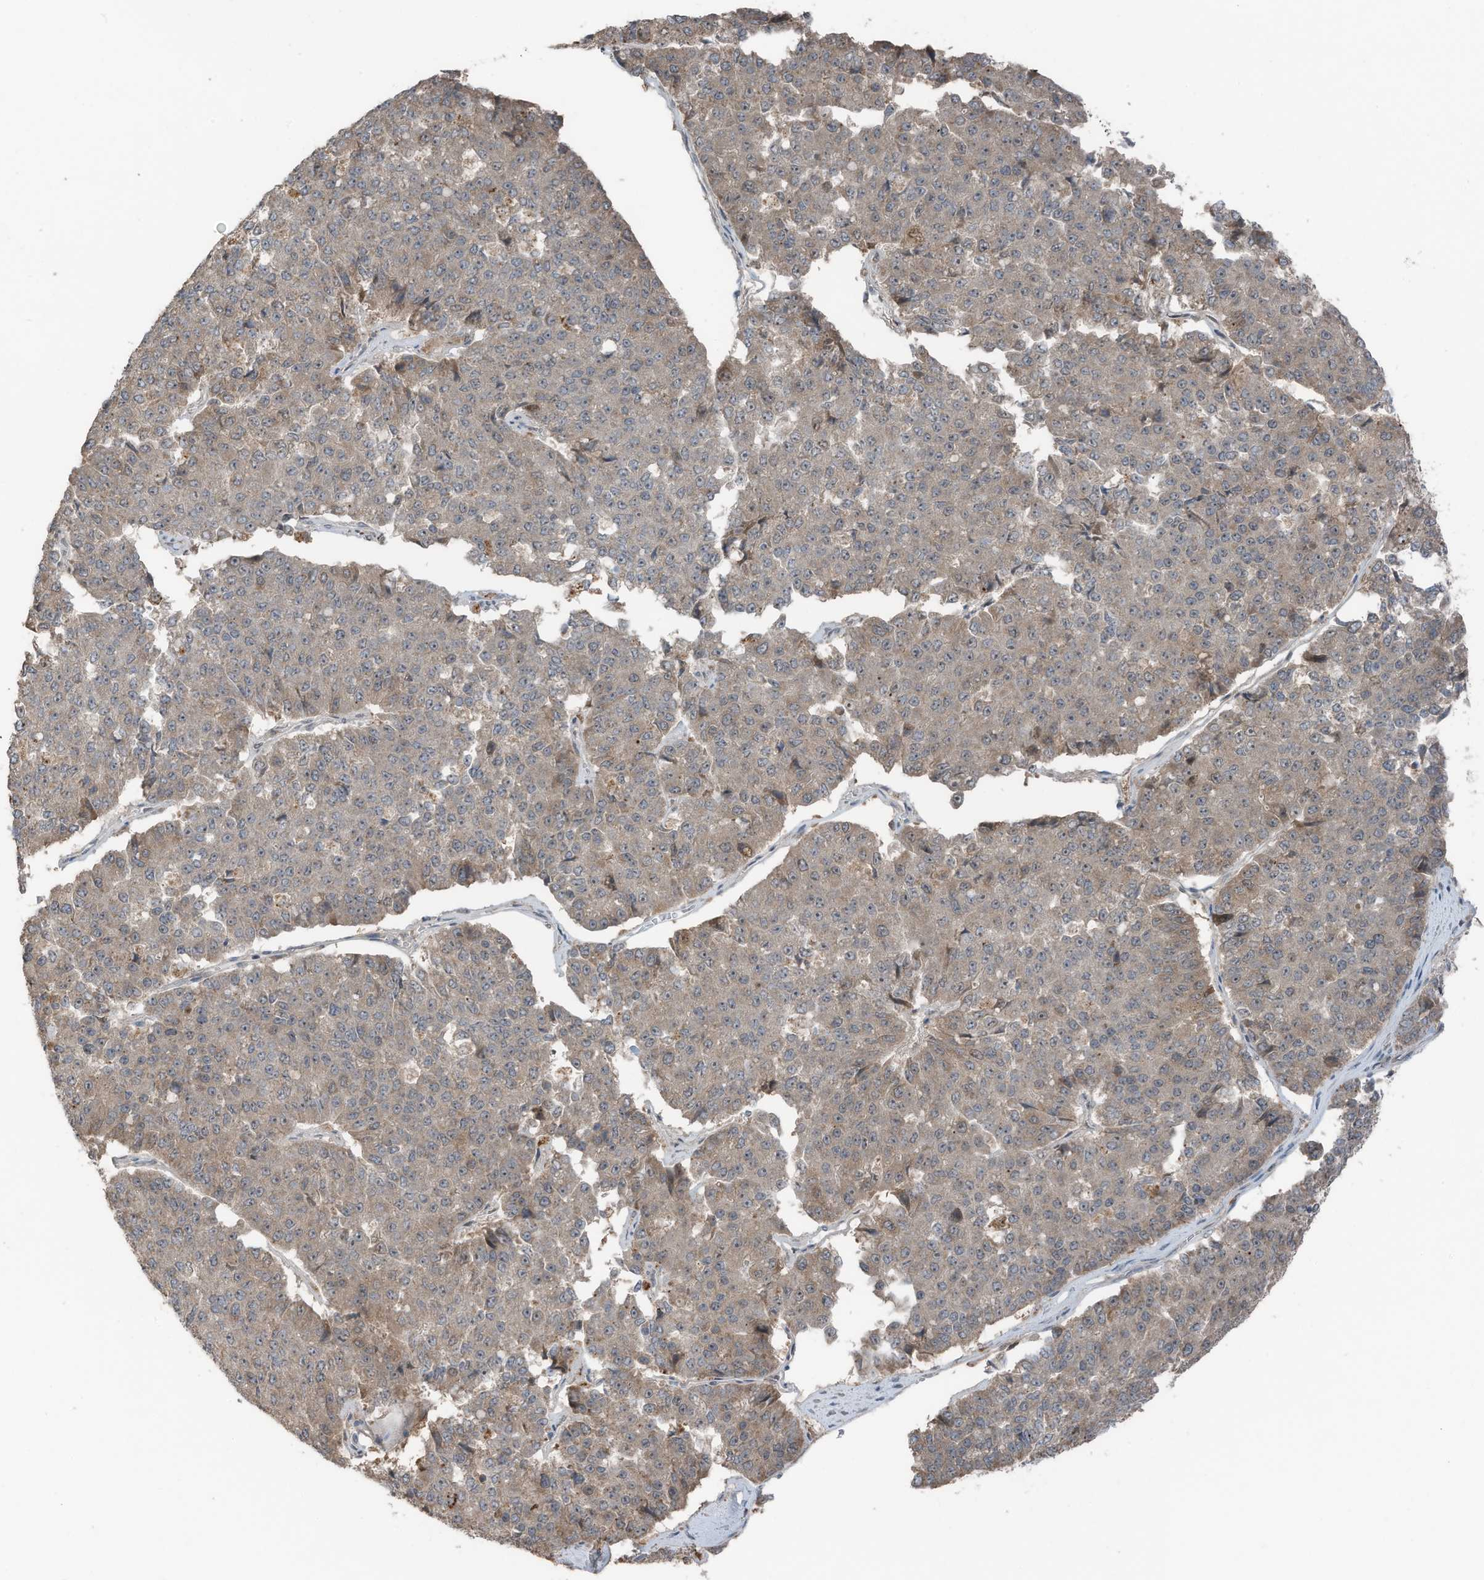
{"staining": {"intensity": "weak", "quantity": ">75%", "location": "cytoplasmic/membranous"}, "tissue": "pancreatic cancer", "cell_type": "Tumor cells", "image_type": "cancer", "snomed": [{"axis": "morphology", "description": "Adenocarcinoma, NOS"}, {"axis": "topography", "description": "Pancreas"}], "caption": "Human adenocarcinoma (pancreatic) stained with a brown dye shows weak cytoplasmic/membranous positive expression in approximately >75% of tumor cells.", "gene": "TXNDC9", "patient": {"sex": "male", "age": 50}}